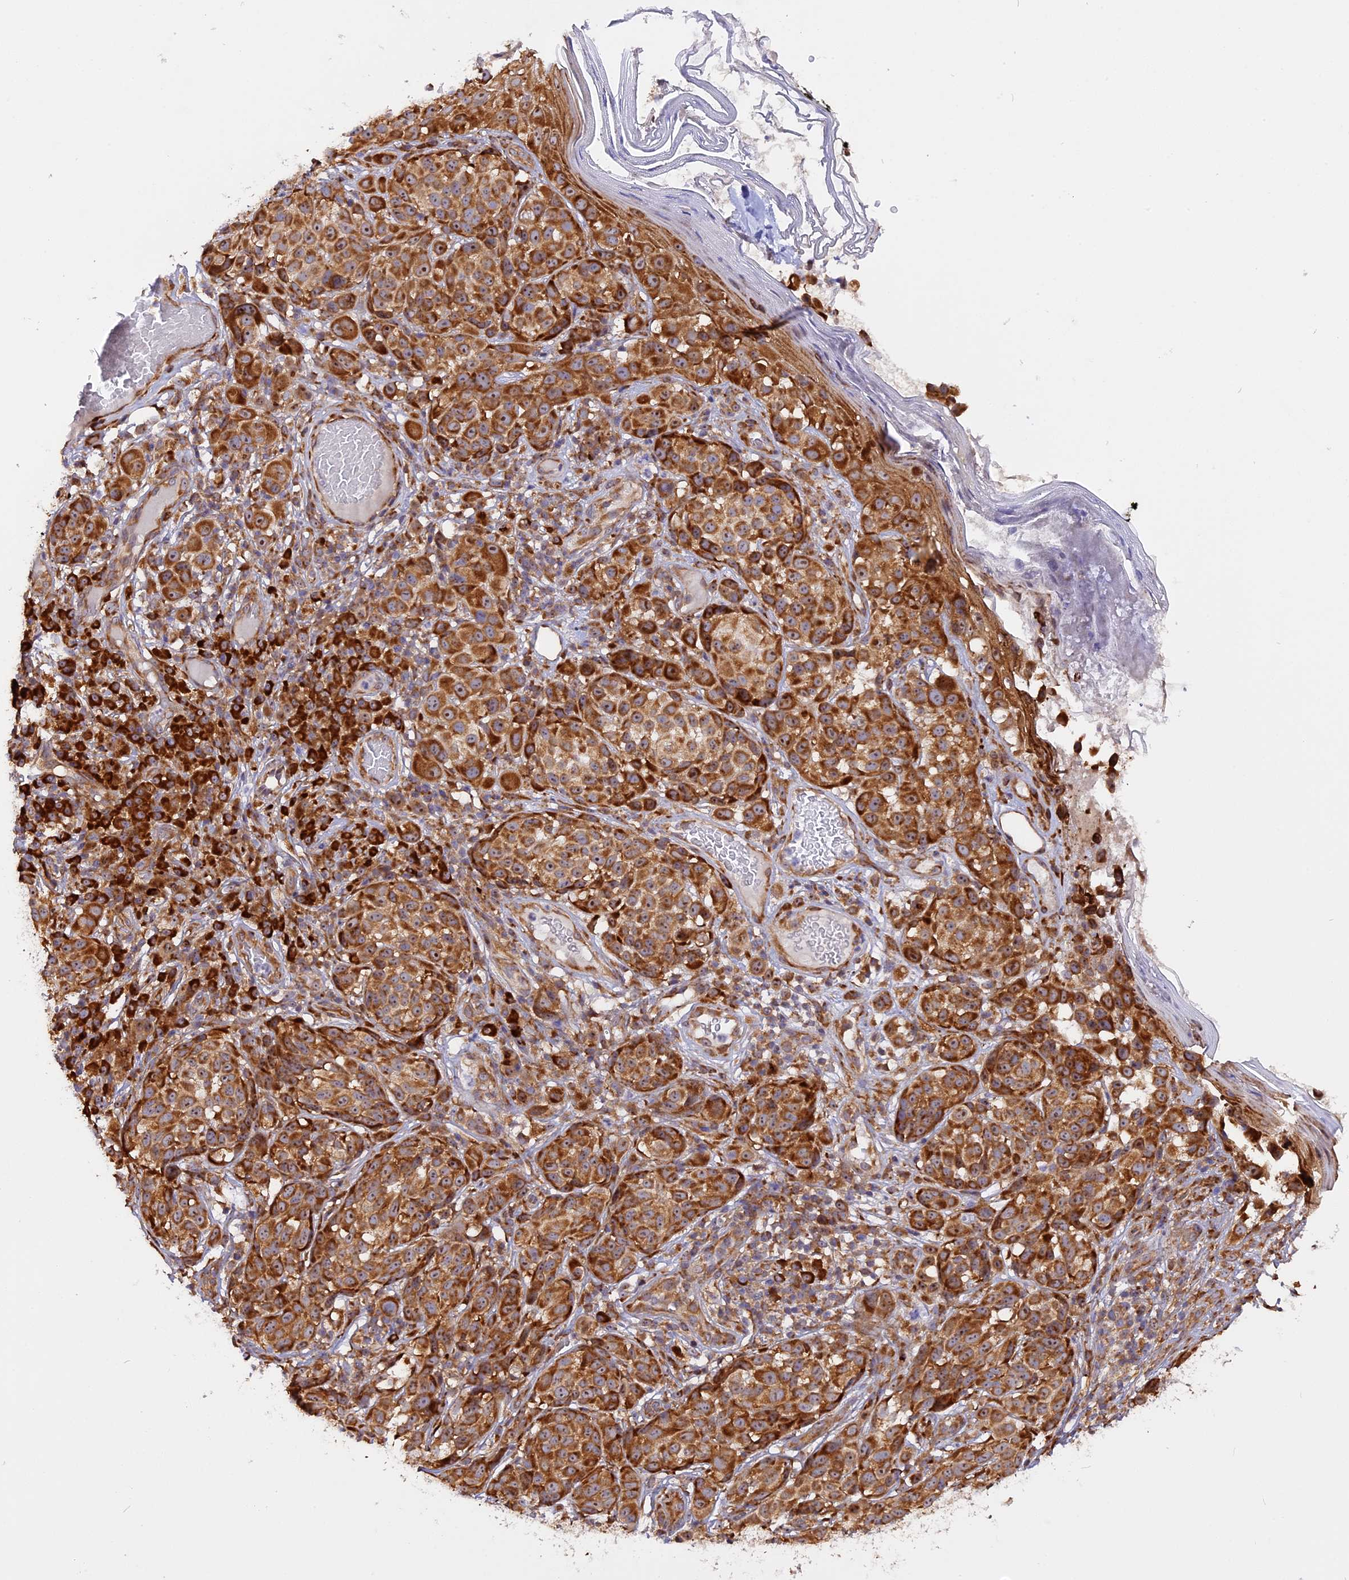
{"staining": {"intensity": "moderate", "quantity": ">75%", "location": "cytoplasmic/membranous,nuclear"}, "tissue": "melanoma", "cell_type": "Tumor cells", "image_type": "cancer", "snomed": [{"axis": "morphology", "description": "Malignant melanoma, NOS"}, {"axis": "topography", "description": "Skin"}], "caption": "Protein expression analysis of human malignant melanoma reveals moderate cytoplasmic/membranous and nuclear staining in about >75% of tumor cells.", "gene": "GNPTAB", "patient": {"sex": "male", "age": 38}}